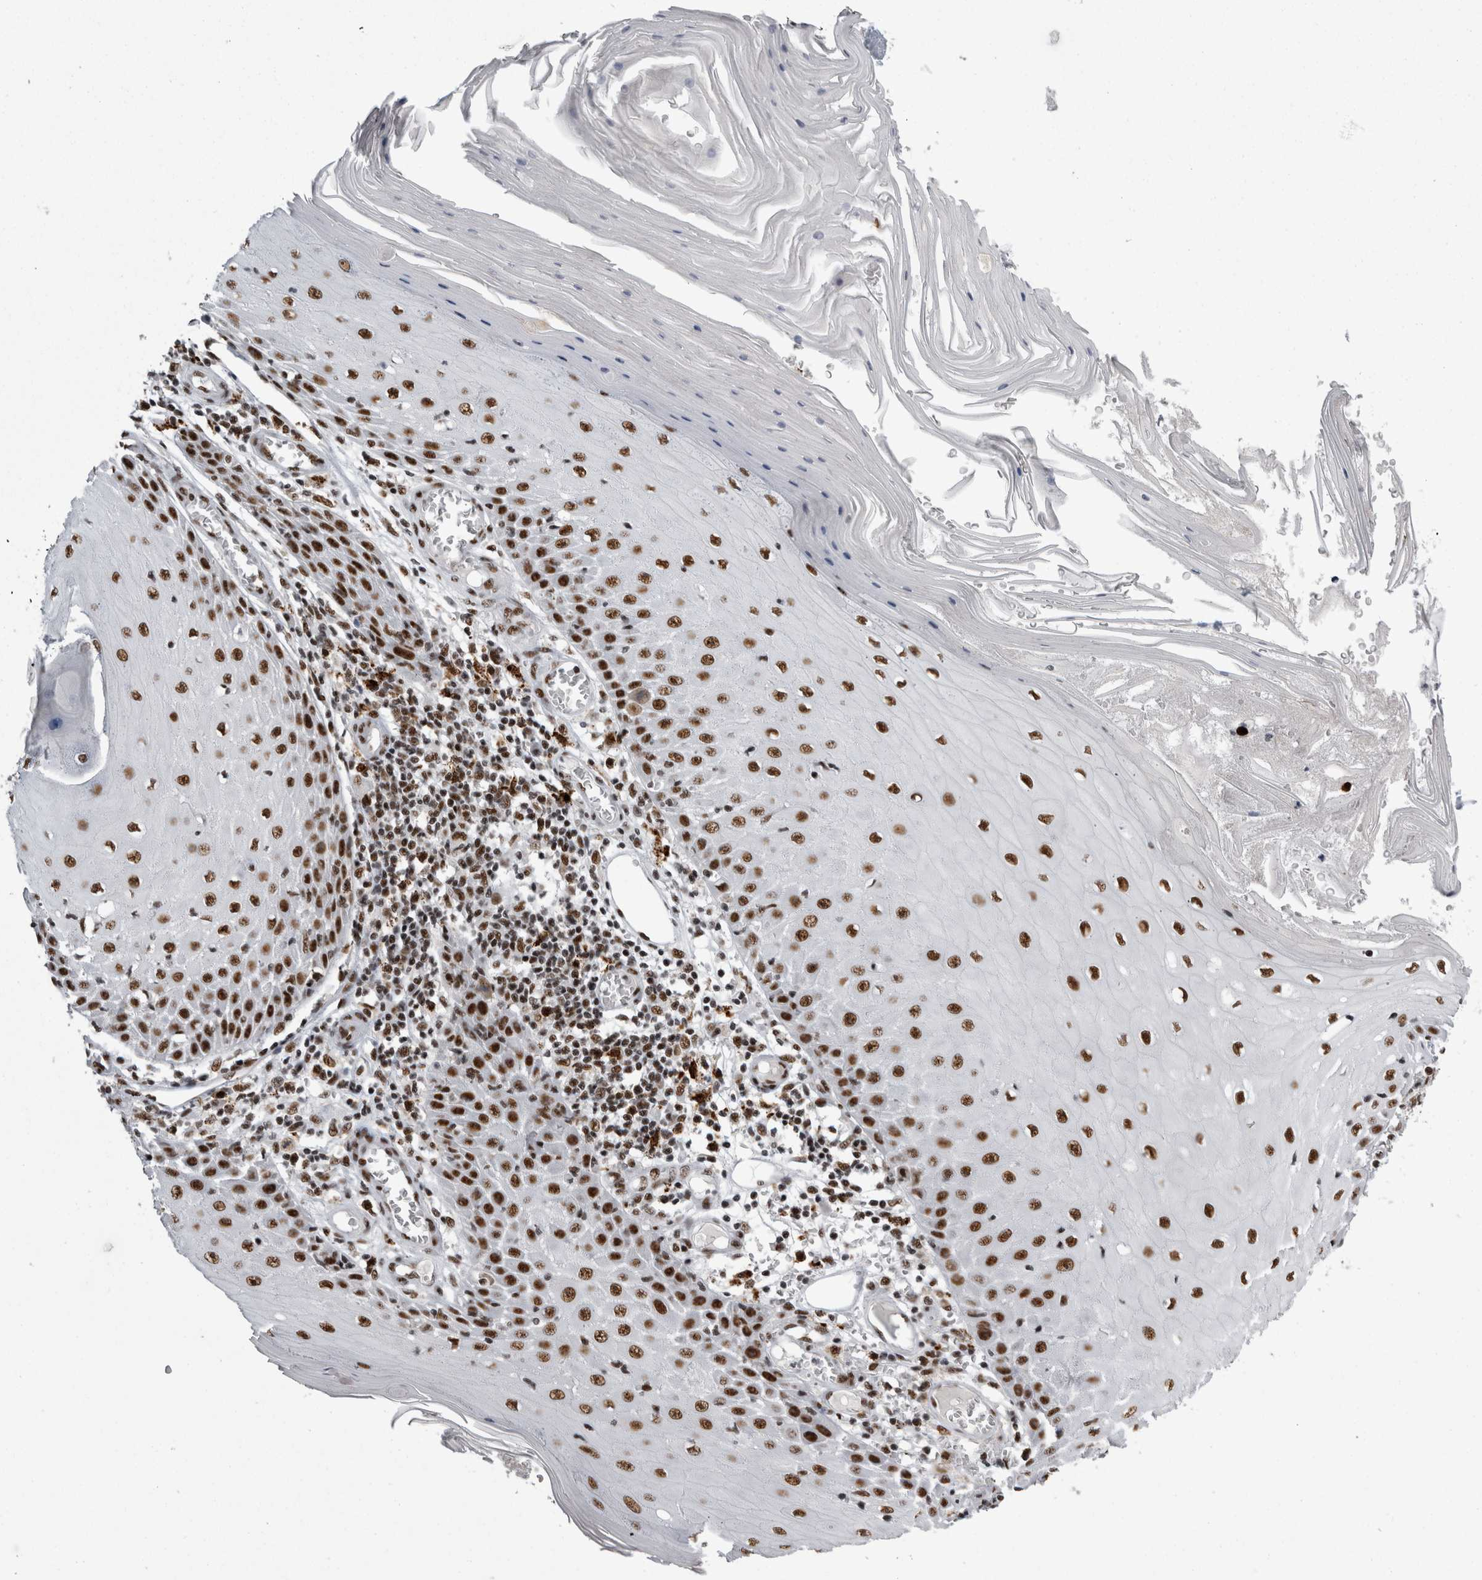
{"staining": {"intensity": "strong", "quantity": ">75%", "location": "nuclear"}, "tissue": "skin cancer", "cell_type": "Tumor cells", "image_type": "cancer", "snomed": [{"axis": "morphology", "description": "Squamous cell carcinoma, NOS"}, {"axis": "topography", "description": "Skin"}], "caption": "Immunohistochemical staining of human skin cancer (squamous cell carcinoma) shows high levels of strong nuclear protein staining in about >75% of tumor cells. The staining was performed using DAB (3,3'-diaminobenzidine), with brown indicating positive protein expression. Nuclei are stained blue with hematoxylin.", "gene": "SNRNP40", "patient": {"sex": "female", "age": 73}}